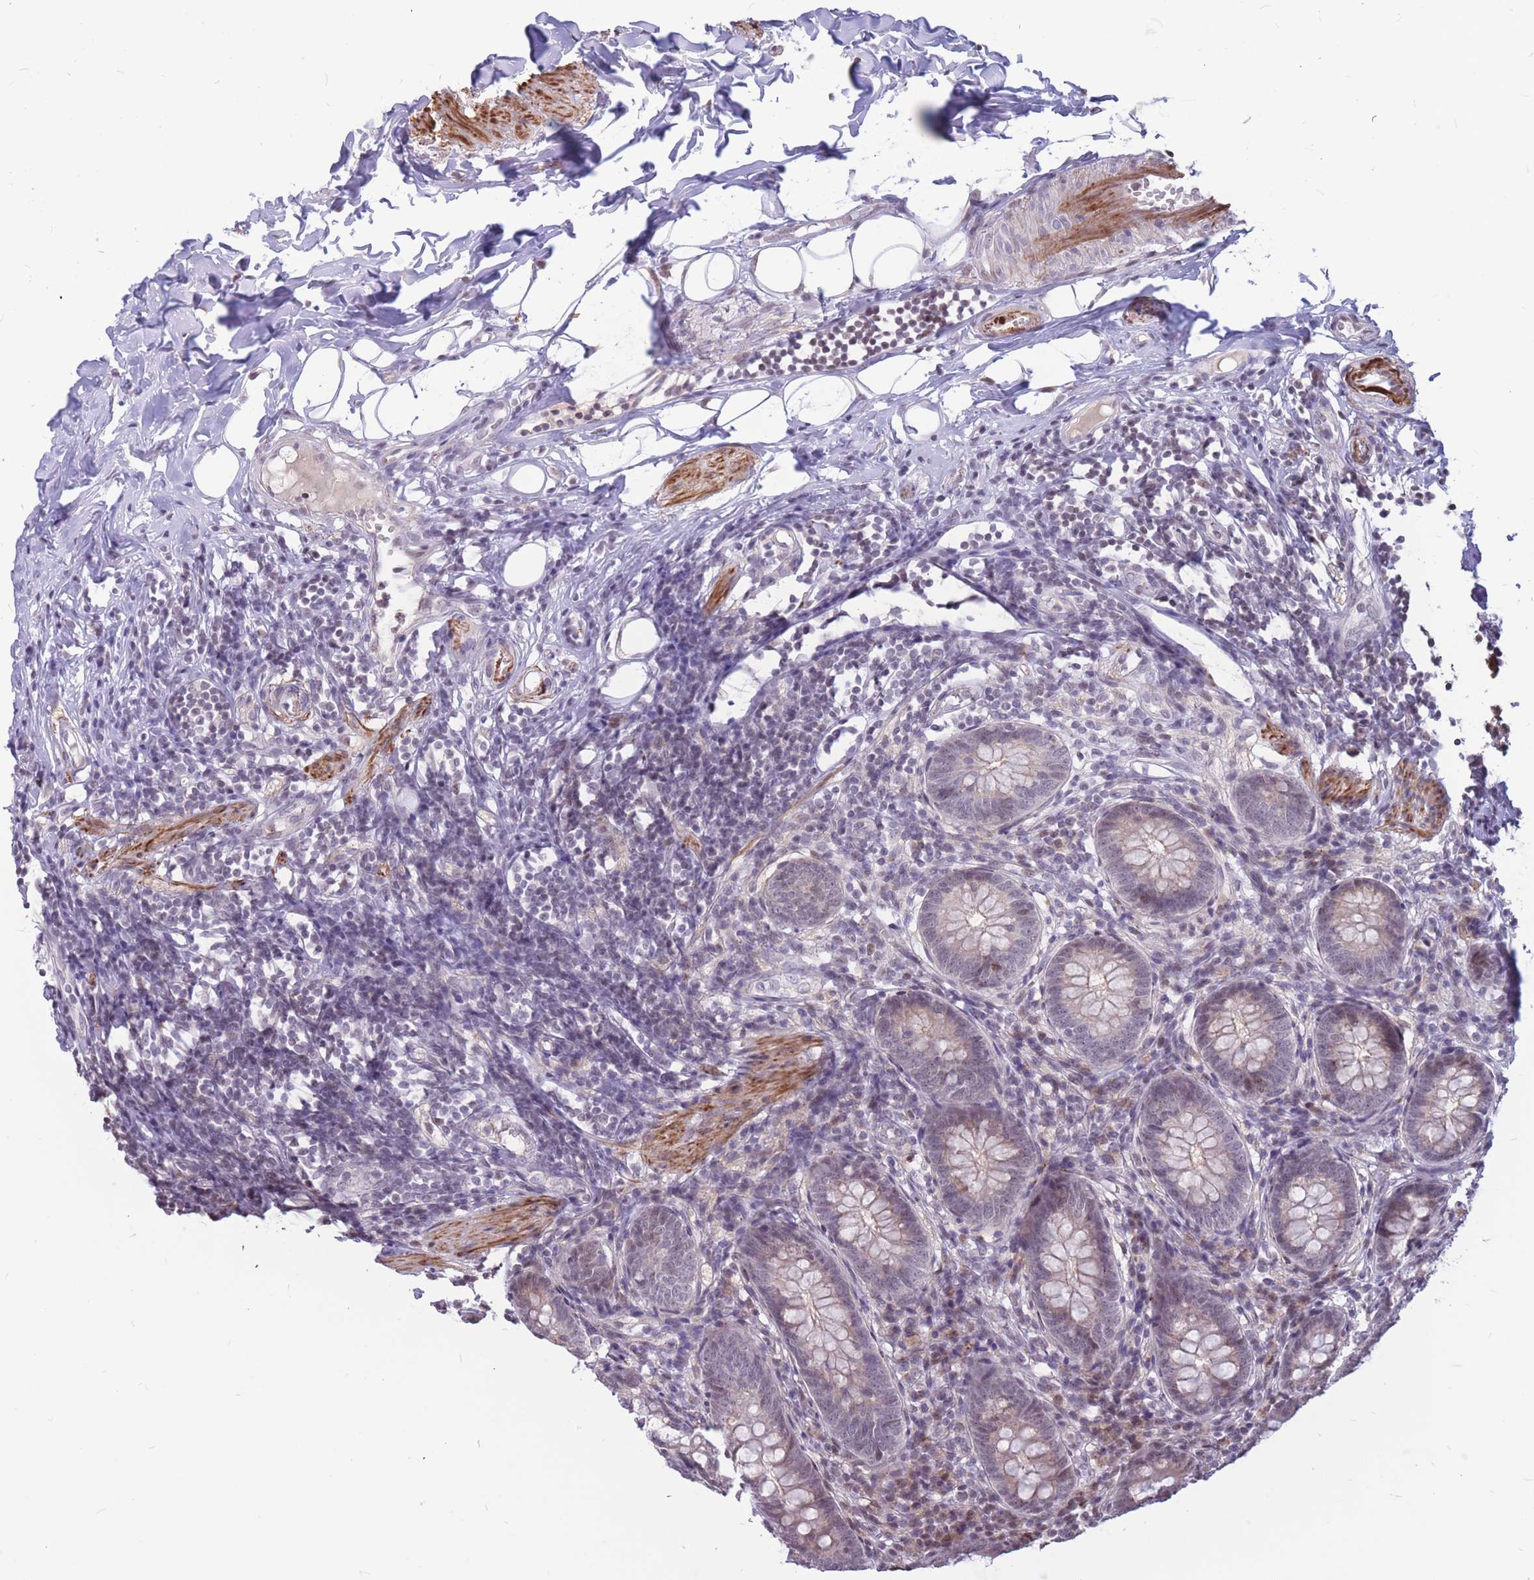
{"staining": {"intensity": "weak", "quantity": "<25%", "location": "nuclear"}, "tissue": "appendix", "cell_type": "Glandular cells", "image_type": "normal", "snomed": [{"axis": "morphology", "description": "Normal tissue, NOS"}, {"axis": "topography", "description": "Appendix"}], "caption": "This is a image of IHC staining of unremarkable appendix, which shows no positivity in glandular cells. Nuclei are stained in blue.", "gene": "ADD2", "patient": {"sex": "female", "age": 62}}